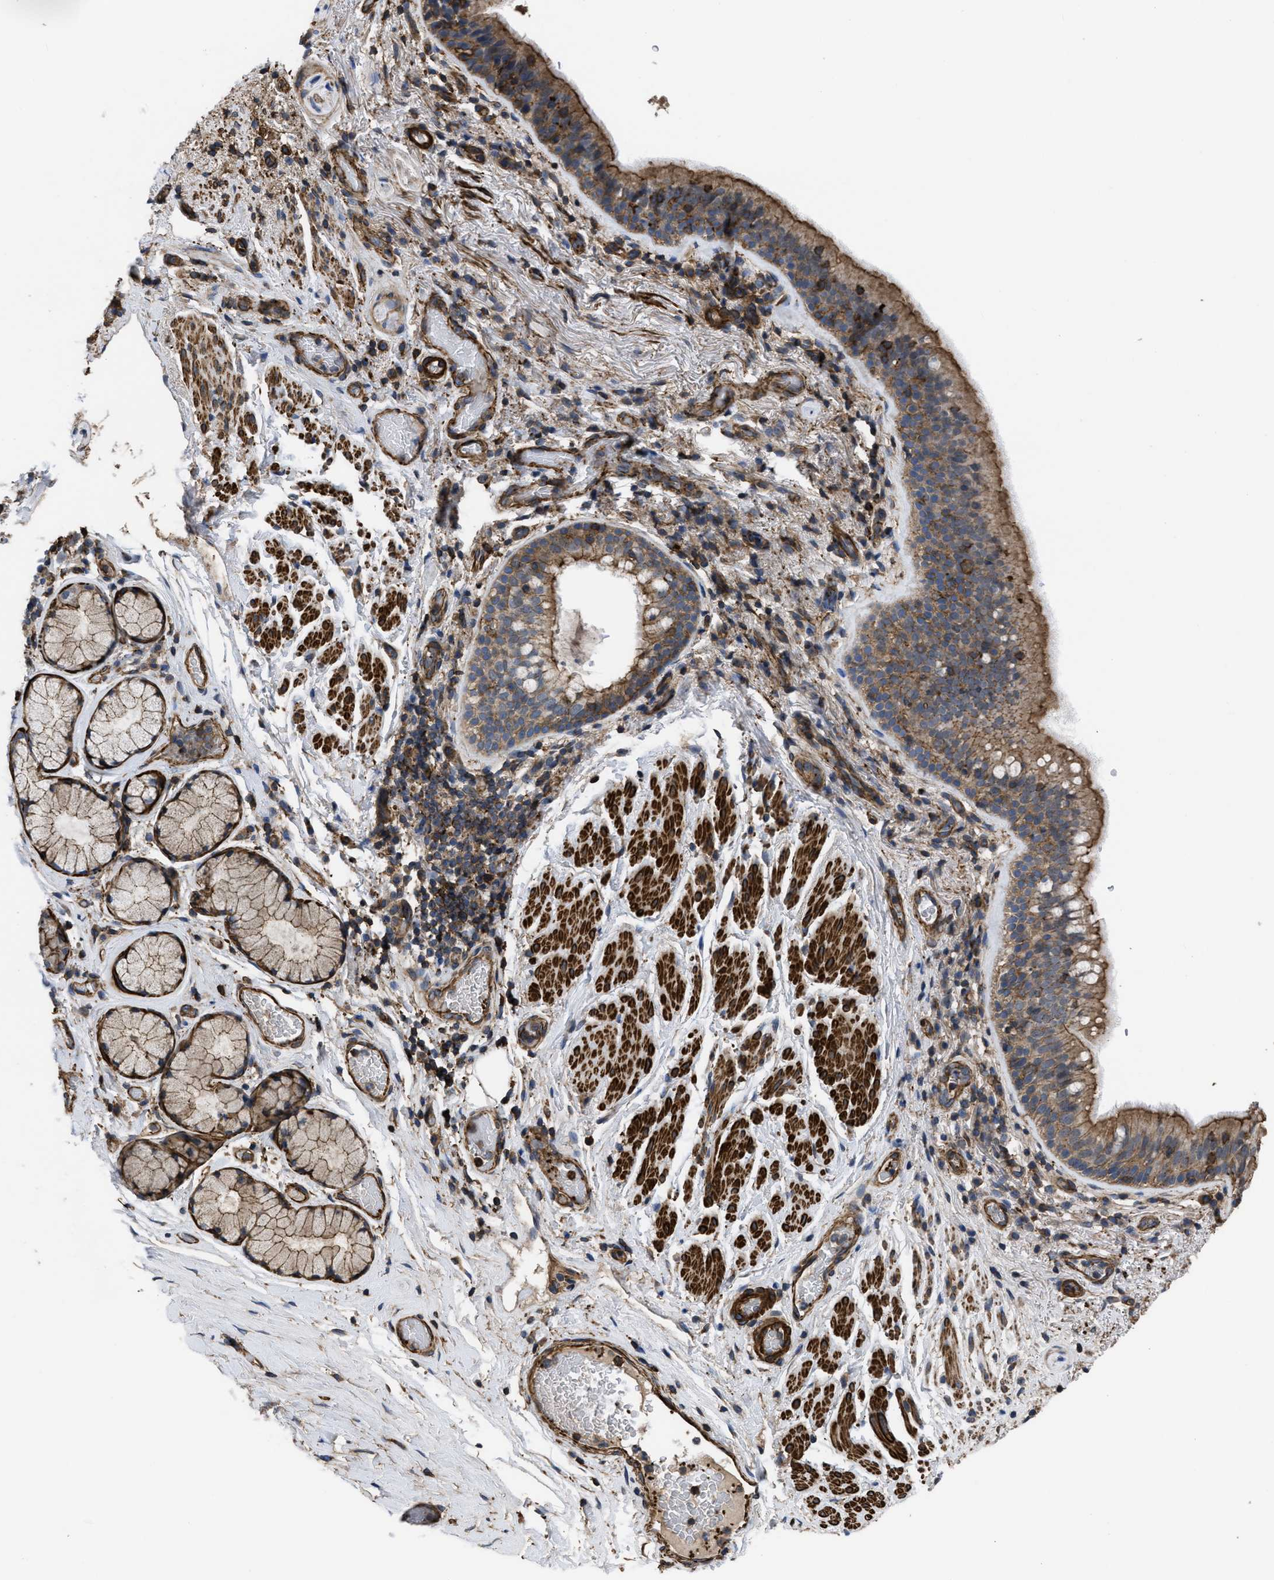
{"staining": {"intensity": "strong", "quantity": ">75%", "location": "cytoplasmic/membranous"}, "tissue": "bronchus", "cell_type": "Respiratory epithelial cells", "image_type": "normal", "snomed": [{"axis": "morphology", "description": "Normal tissue, NOS"}, {"axis": "morphology", "description": "Inflammation, NOS"}, {"axis": "topography", "description": "Cartilage tissue"}, {"axis": "topography", "description": "Bronchus"}], "caption": "An immunohistochemistry (IHC) image of unremarkable tissue is shown. Protein staining in brown labels strong cytoplasmic/membranous positivity in bronchus within respiratory epithelial cells.", "gene": "SCUBE2", "patient": {"sex": "male", "age": 77}}